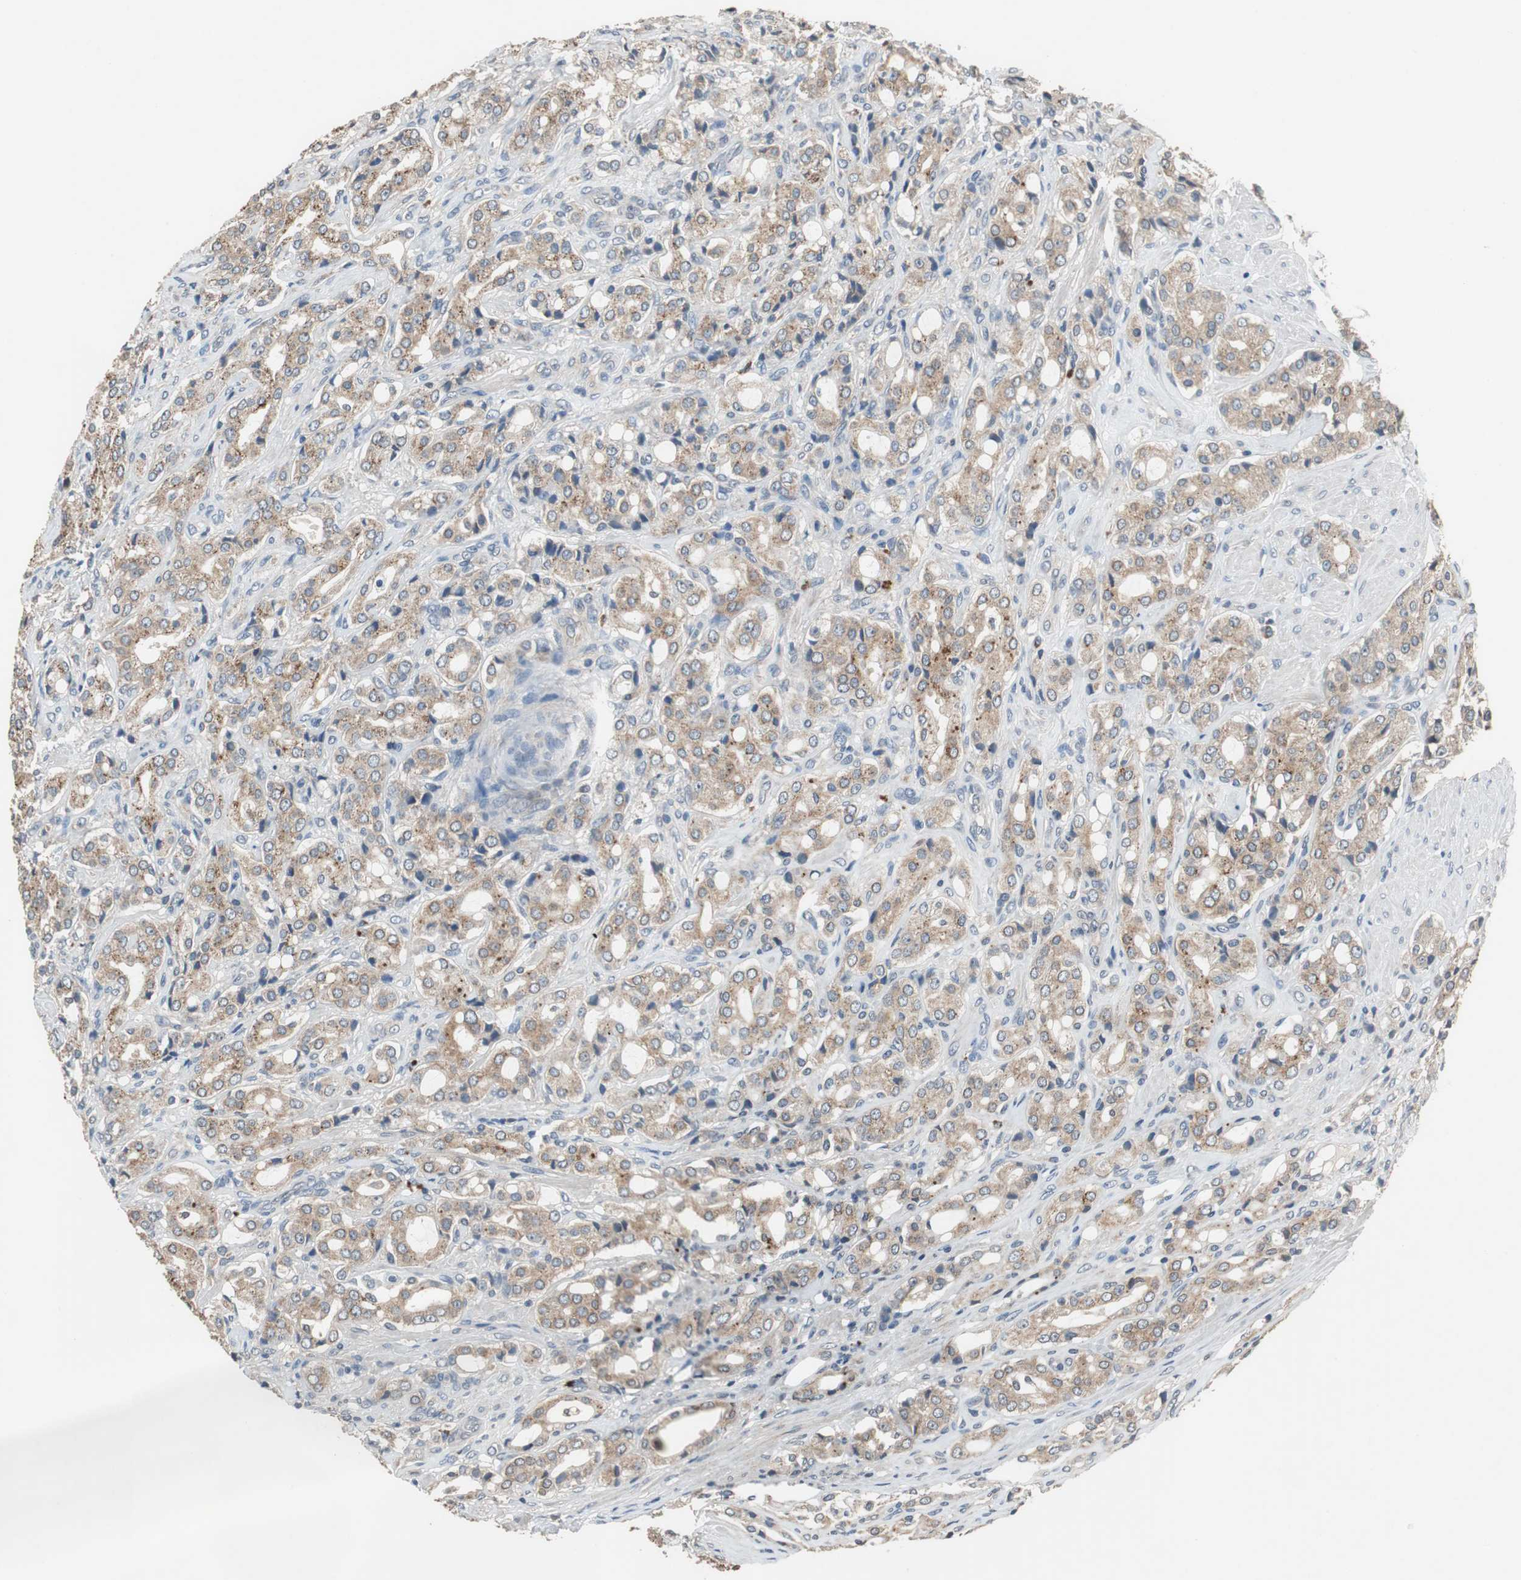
{"staining": {"intensity": "moderate", "quantity": "25%-75%", "location": "cytoplasmic/membranous"}, "tissue": "prostate cancer", "cell_type": "Tumor cells", "image_type": "cancer", "snomed": [{"axis": "morphology", "description": "Adenocarcinoma, High grade"}, {"axis": "topography", "description": "Prostate"}], "caption": "Brown immunohistochemical staining in human high-grade adenocarcinoma (prostate) reveals moderate cytoplasmic/membranous expression in approximately 25%-75% of tumor cells.", "gene": "PI4KB", "patient": {"sex": "male", "age": 72}}